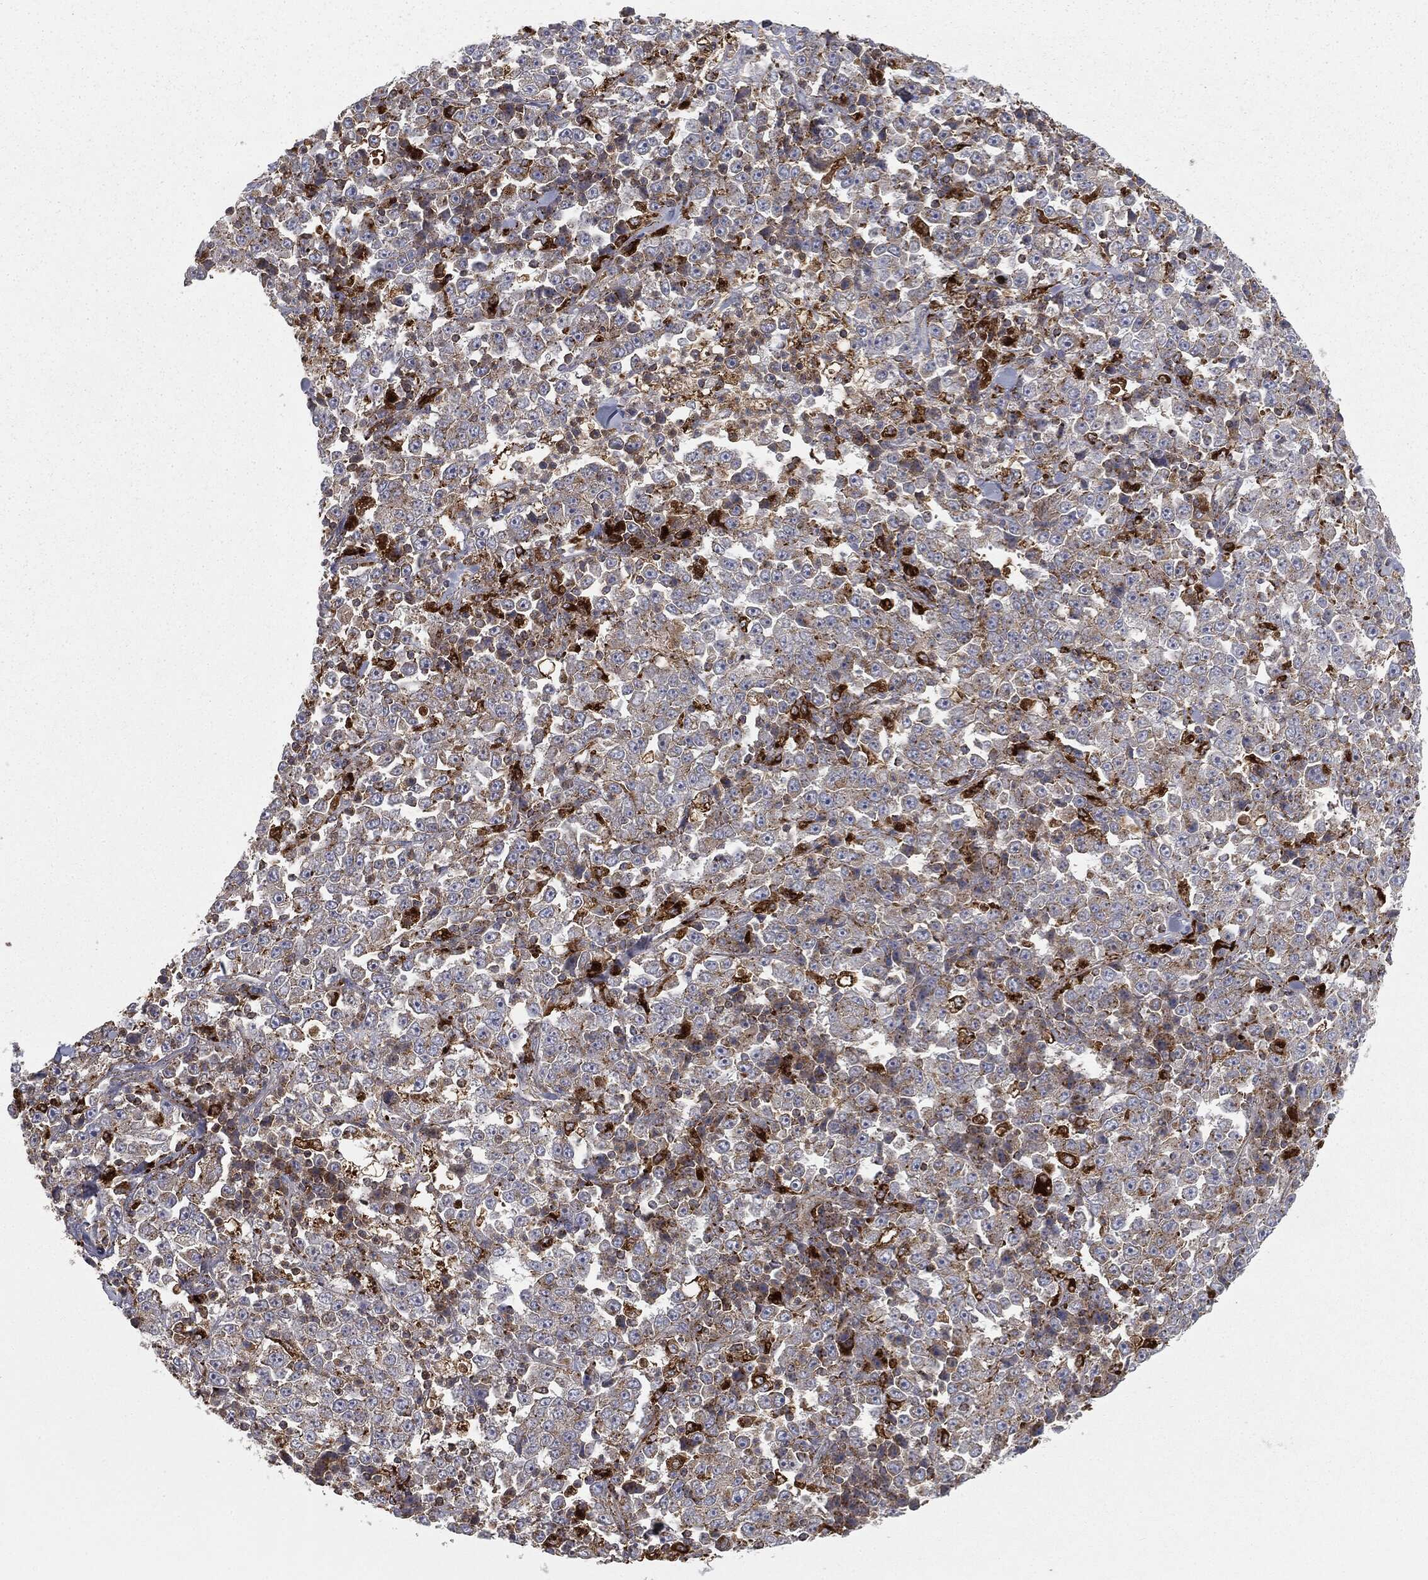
{"staining": {"intensity": "weak", "quantity": "<25%", "location": "cytoplasmic/membranous"}, "tissue": "stomach cancer", "cell_type": "Tumor cells", "image_type": "cancer", "snomed": [{"axis": "morphology", "description": "Normal tissue, NOS"}, {"axis": "morphology", "description": "Adenocarcinoma, NOS"}, {"axis": "topography", "description": "Stomach, upper"}, {"axis": "topography", "description": "Stomach"}], "caption": "An image of human stomach cancer (adenocarcinoma) is negative for staining in tumor cells.", "gene": "CTSA", "patient": {"sex": "male", "age": 59}}